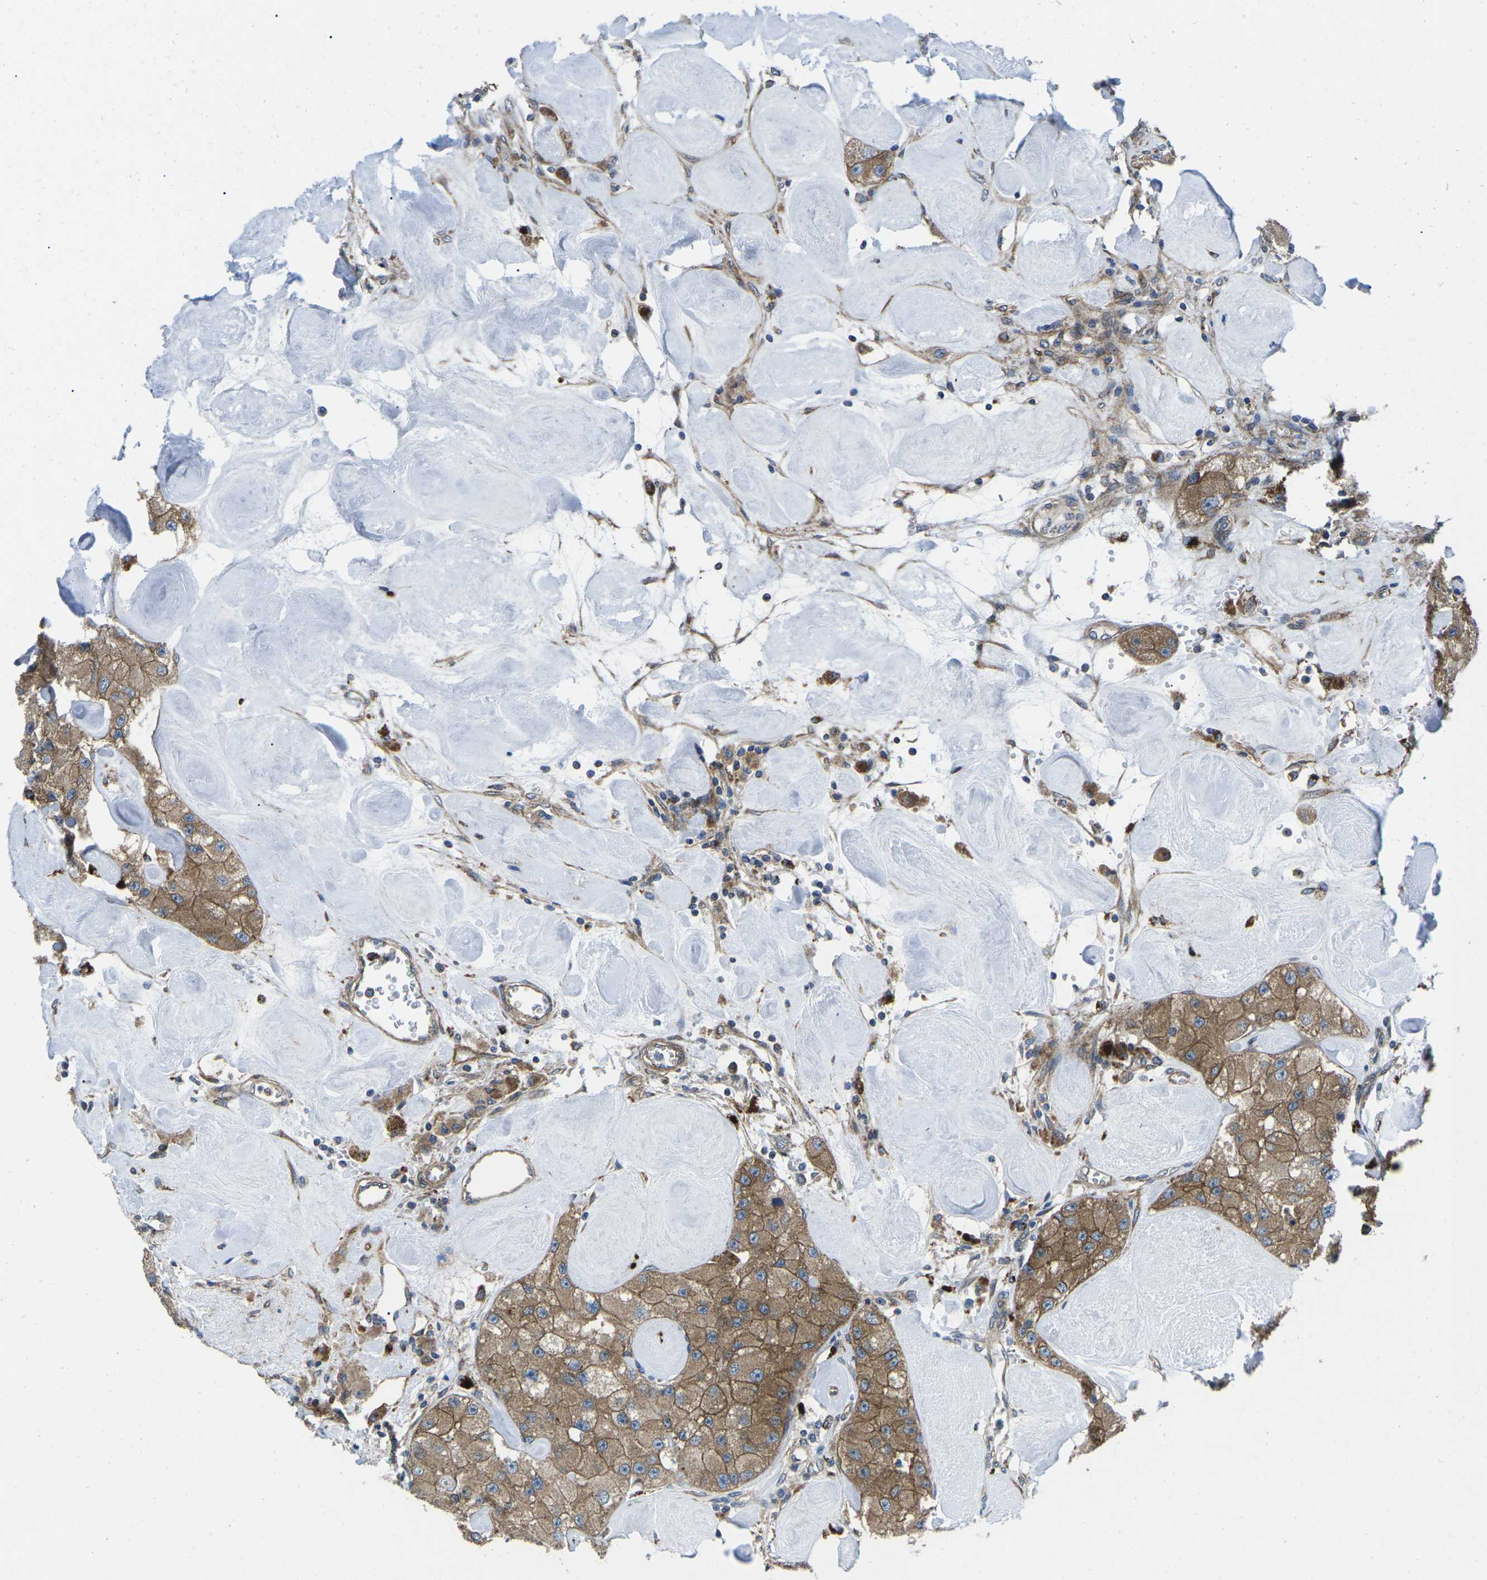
{"staining": {"intensity": "moderate", "quantity": ">75%", "location": "cytoplasmic/membranous"}, "tissue": "carcinoid", "cell_type": "Tumor cells", "image_type": "cancer", "snomed": [{"axis": "morphology", "description": "Carcinoid, malignant, NOS"}, {"axis": "topography", "description": "Pancreas"}], "caption": "Approximately >75% of tumor cells in carcinoid reveal moderate cytoplasmic/membranous protein expression as visualized by brown immunohistochemical staining.", "gene": "DLG1", "patient": {"sex": "male", "age": 41}}